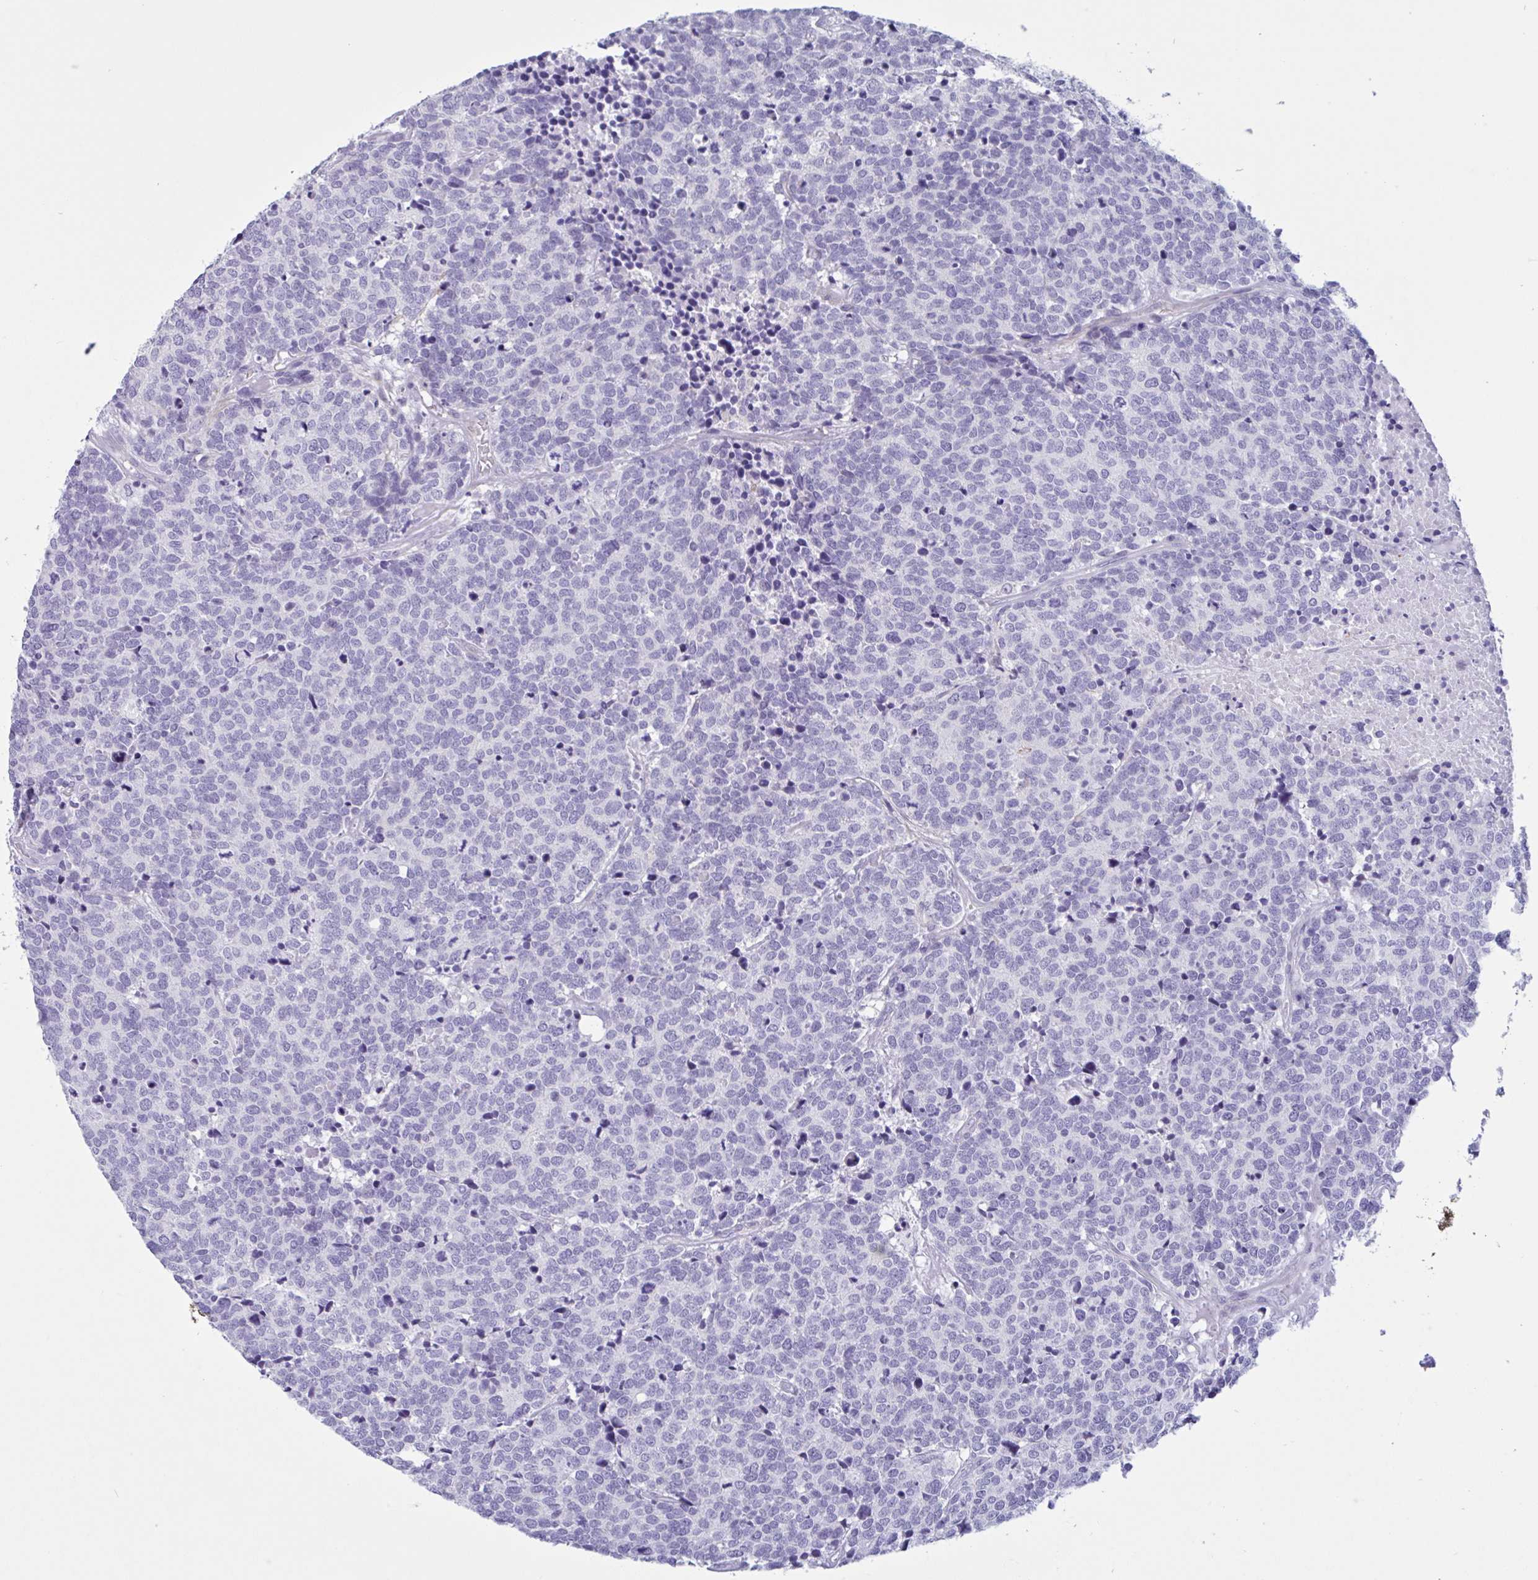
{"staining": {"intensity": "negative", "quantity": "none", "location": "none"}, "tissue": "carcinoid", "cell_type": "Tumor cells", "image_type": "cancer", "snomed": [{"axis": "morphology", "description": "Carcinoid, malignant, NOS"}, {"axis": "topography", "description": "Skin"}], "caption": "Malignant carcinoid stained for a protein using immunohistochemistry demonstrates no positivity tumor cells.", "gene": "AHCYL2", "patient": {"sex": "female", "age": 79}}